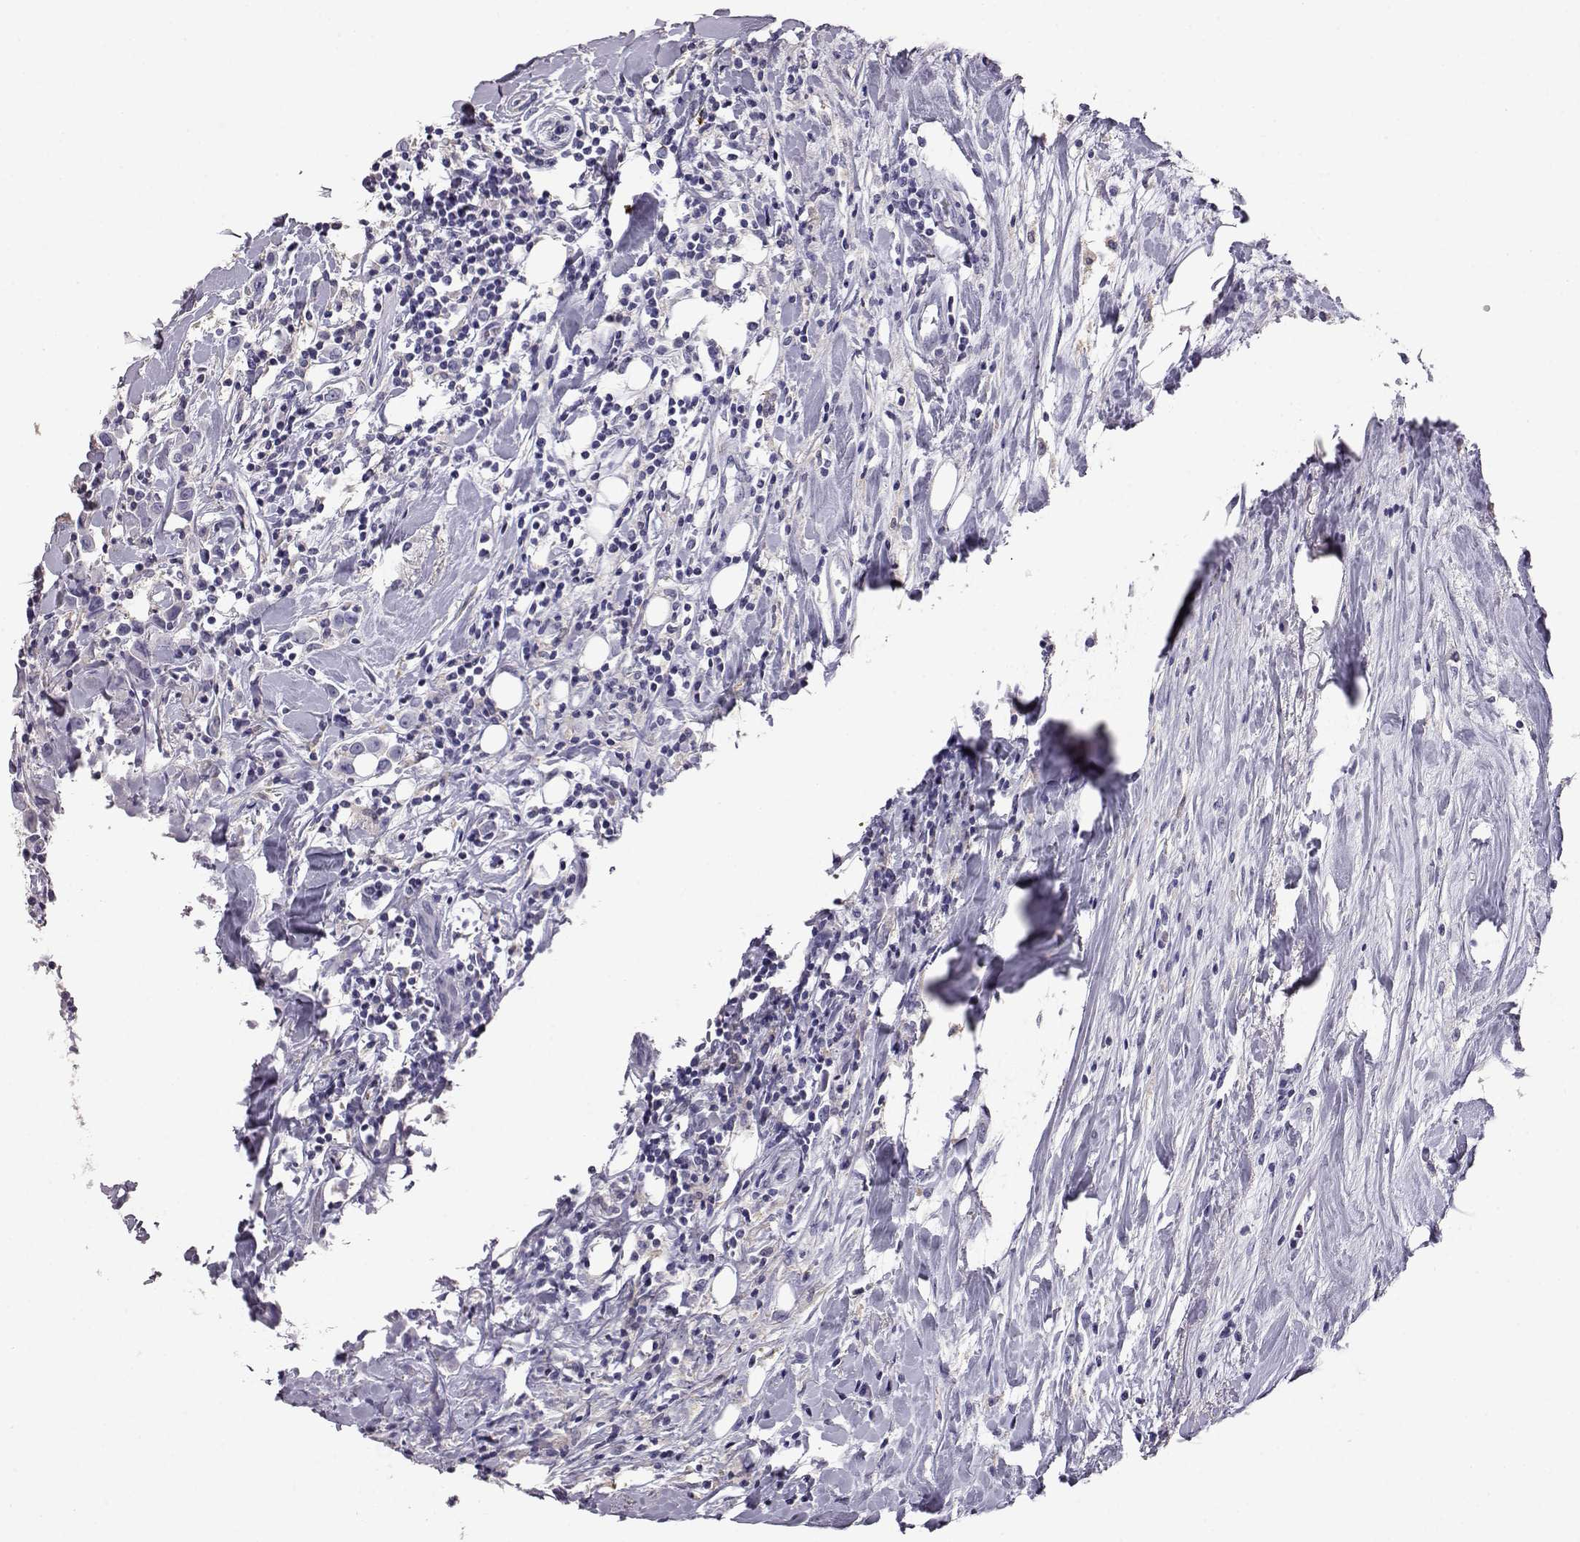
{"staining": {"intensity": "negative", "quantity": "none", "location": "none"}, "tissue": "breast cancer", "cell_type": "Tumor cells", "image_type": "cancer", "snomed": [{"axis": "morphology", "description": "Duct carcinoma"}, {"axis": "topography", "description": "Breast"}], "caption": "IHC histopathology image of breast invasive ductal carcinoma stained for a protein (brown), which exhibits no expression in tumor cells.", "gene": "AKR1B1", "patient": {"sex": "female", "age": 61}}